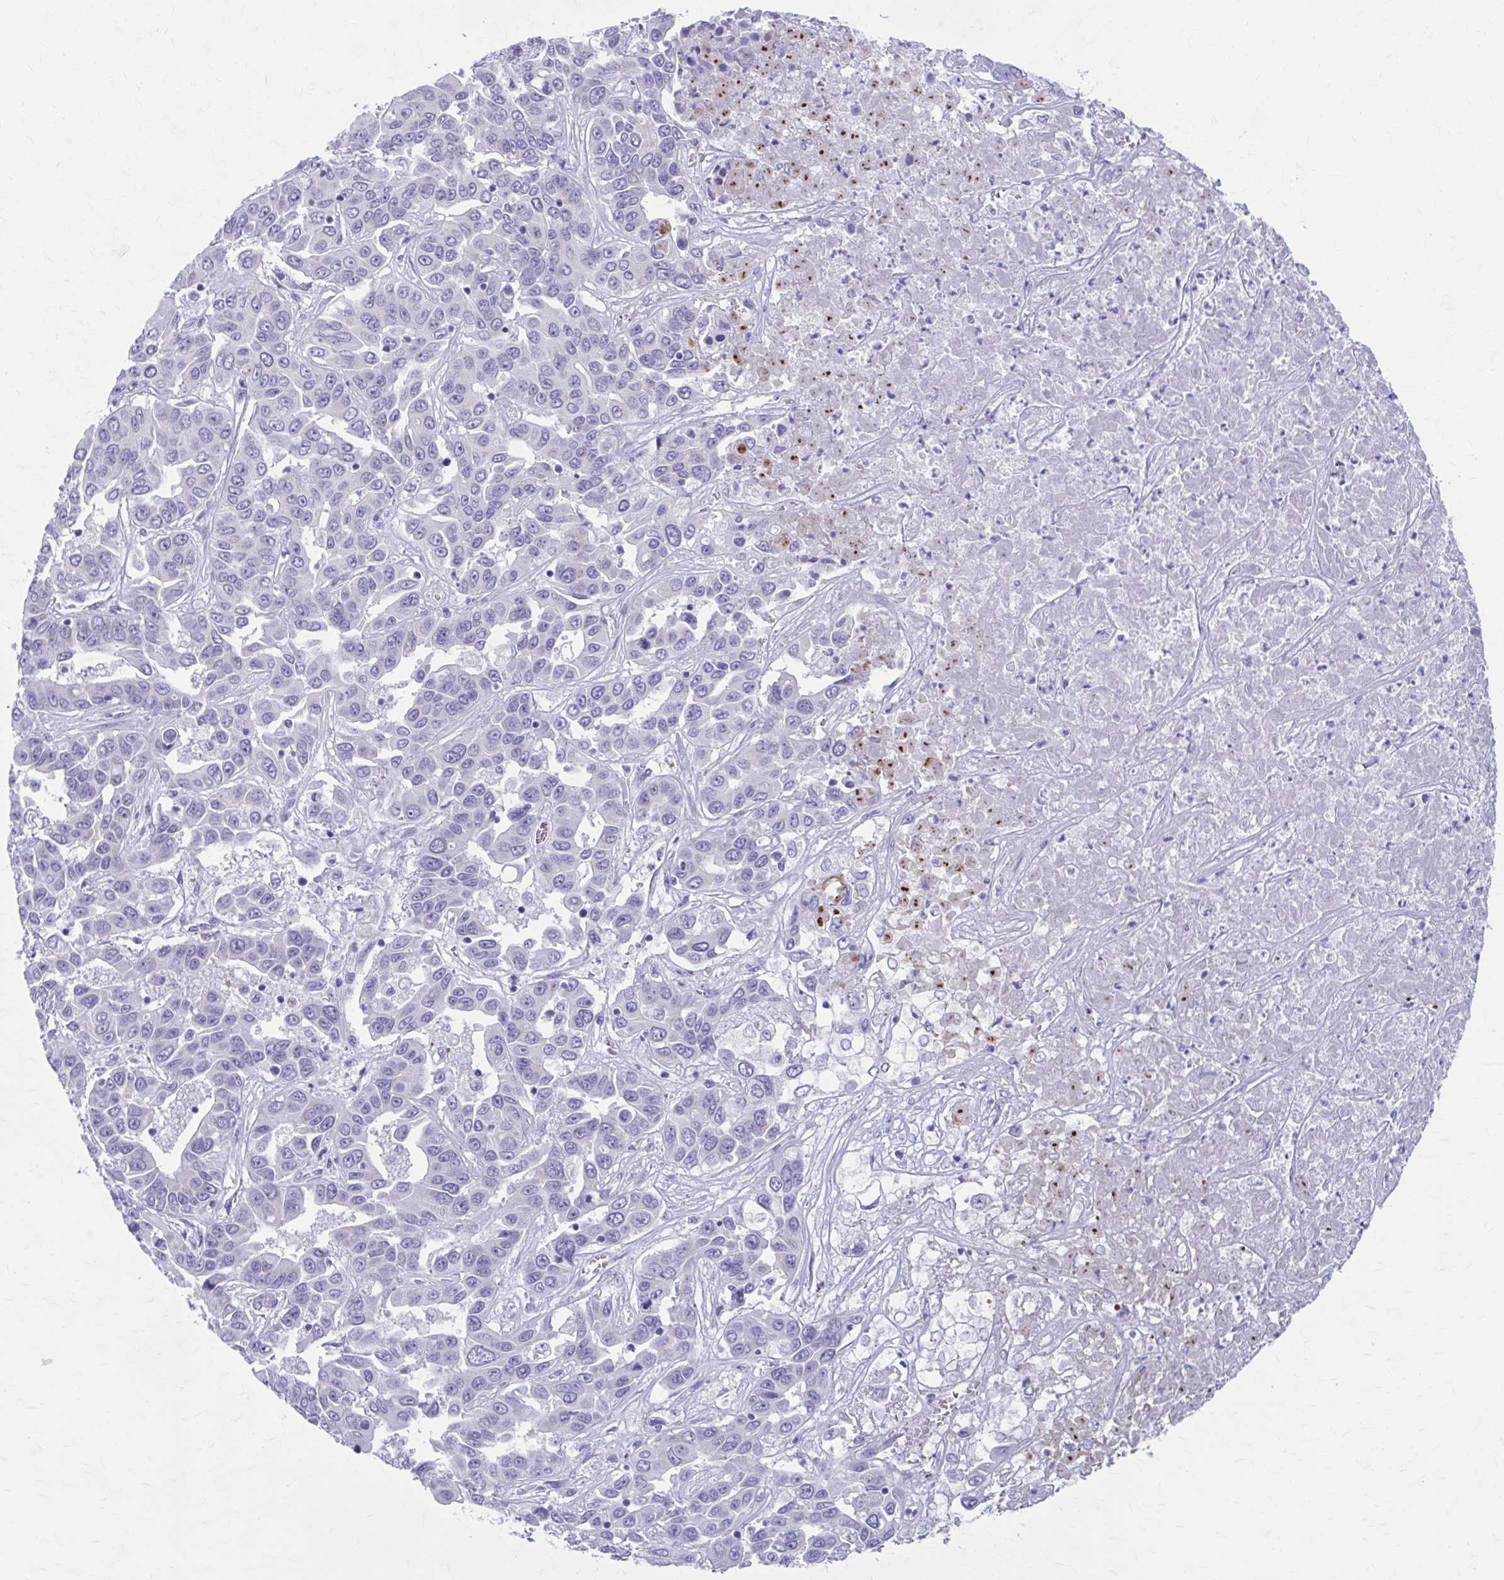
{"staining": {"intensity": "negative", "quantity": "none", "location": "none"}, "tissue": "liver cancer", "cell_type": "Tumor cells", "image_type": "cancer", "snomed": [{"axis": "morphology", "description": "Cholangiocarcinoma"}, {"axis": "topography", "description": "Liver"}], "caption": "The histopathology image exhibits no significant expression in tumor cells of cholangiocarcinoma (liver).", "gene": "KCNE2", "patient": {"sex": "female", "age": 52}}